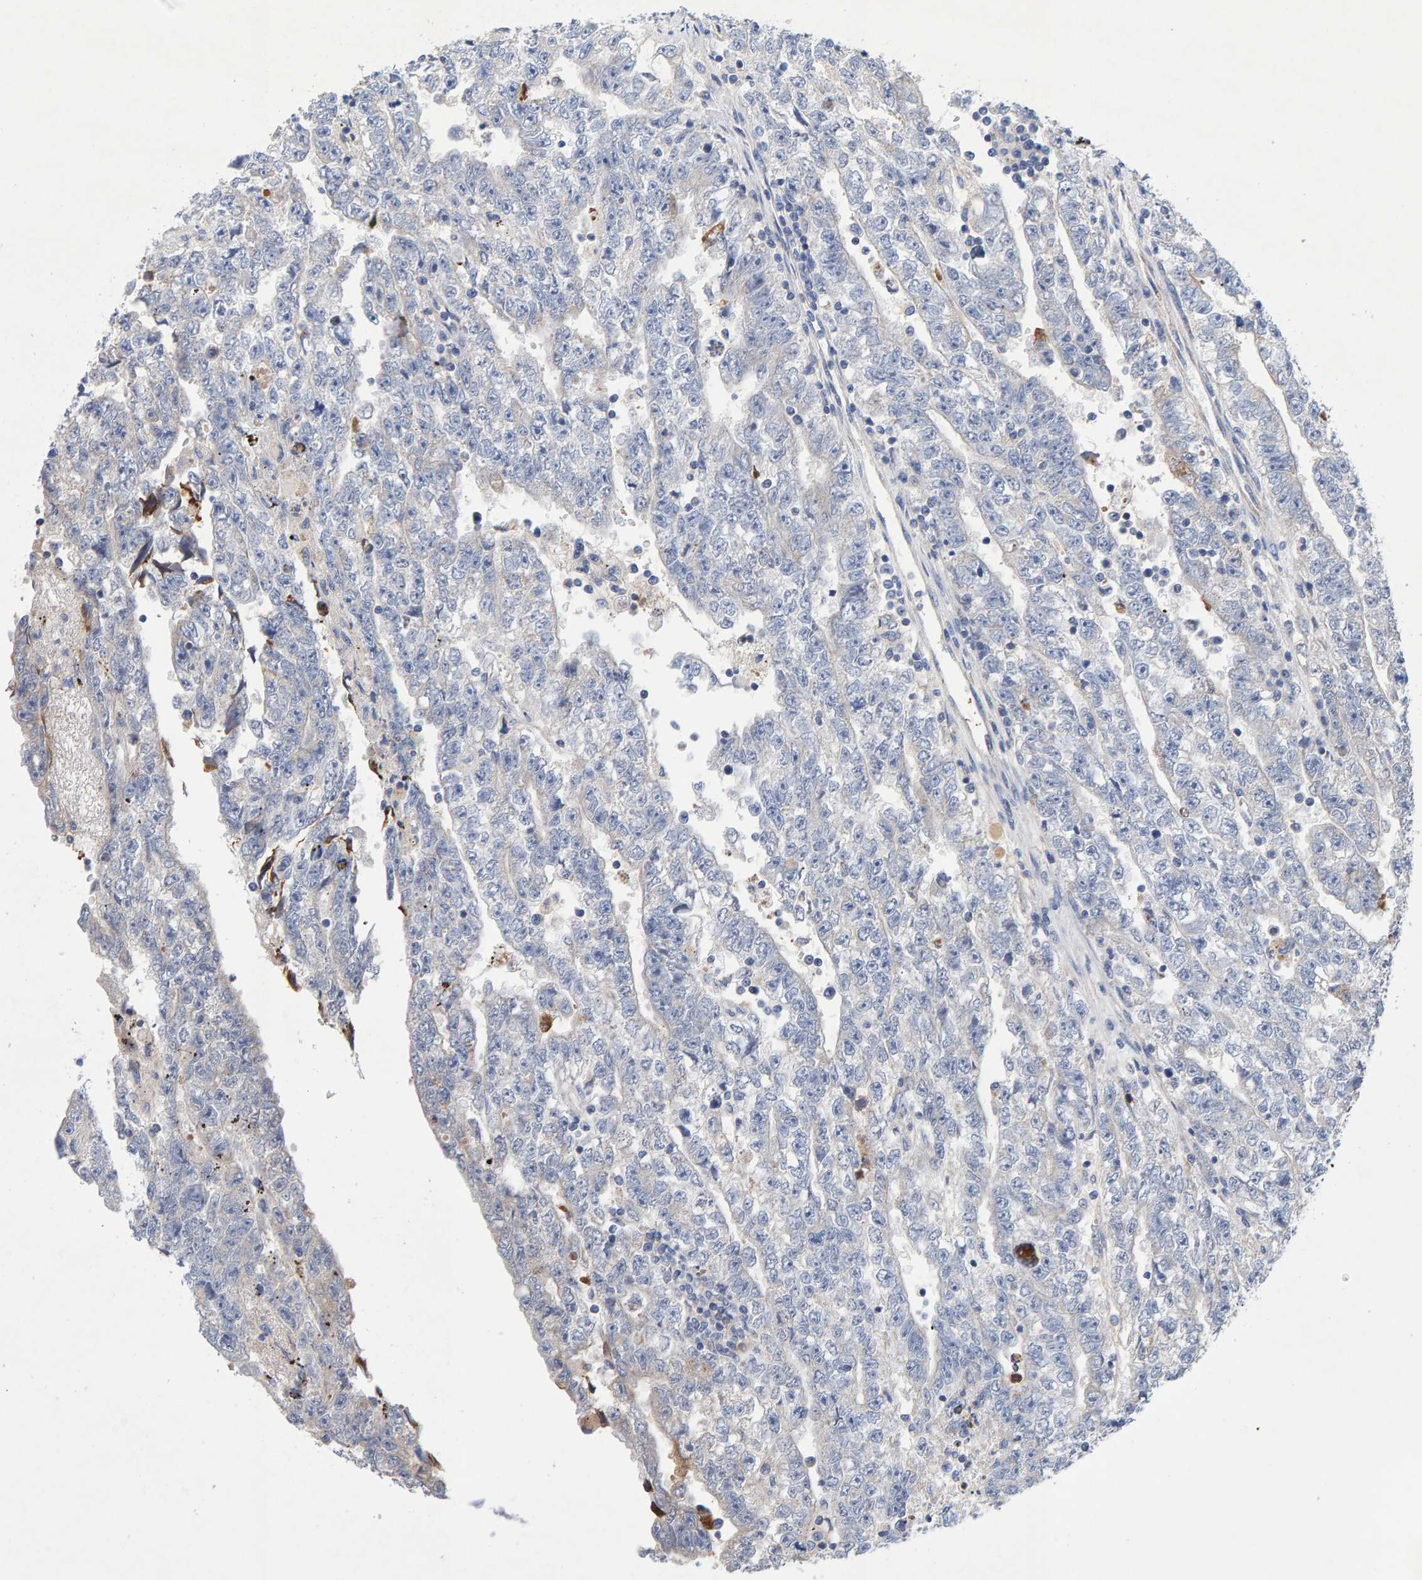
{"staining": {"intensity": "negative", "quantity": "none", "location": "none"}, "tissue": "testis cancer", "cell_type": "Tumor cells", "image_type": "cancer", "snomed": [{"axis": "morphology", "description": "Carcinoma, Embryonal, NOS"}, {"axis": "topography", "description": "Testis"}], "caption": "A micrograph of testis cancer (embryonal carcinoma) stained for a protein reveals no brown staining in tumor cells.", "gene": "EFR3A", "patient": {"sex": "male", "age": 25}}